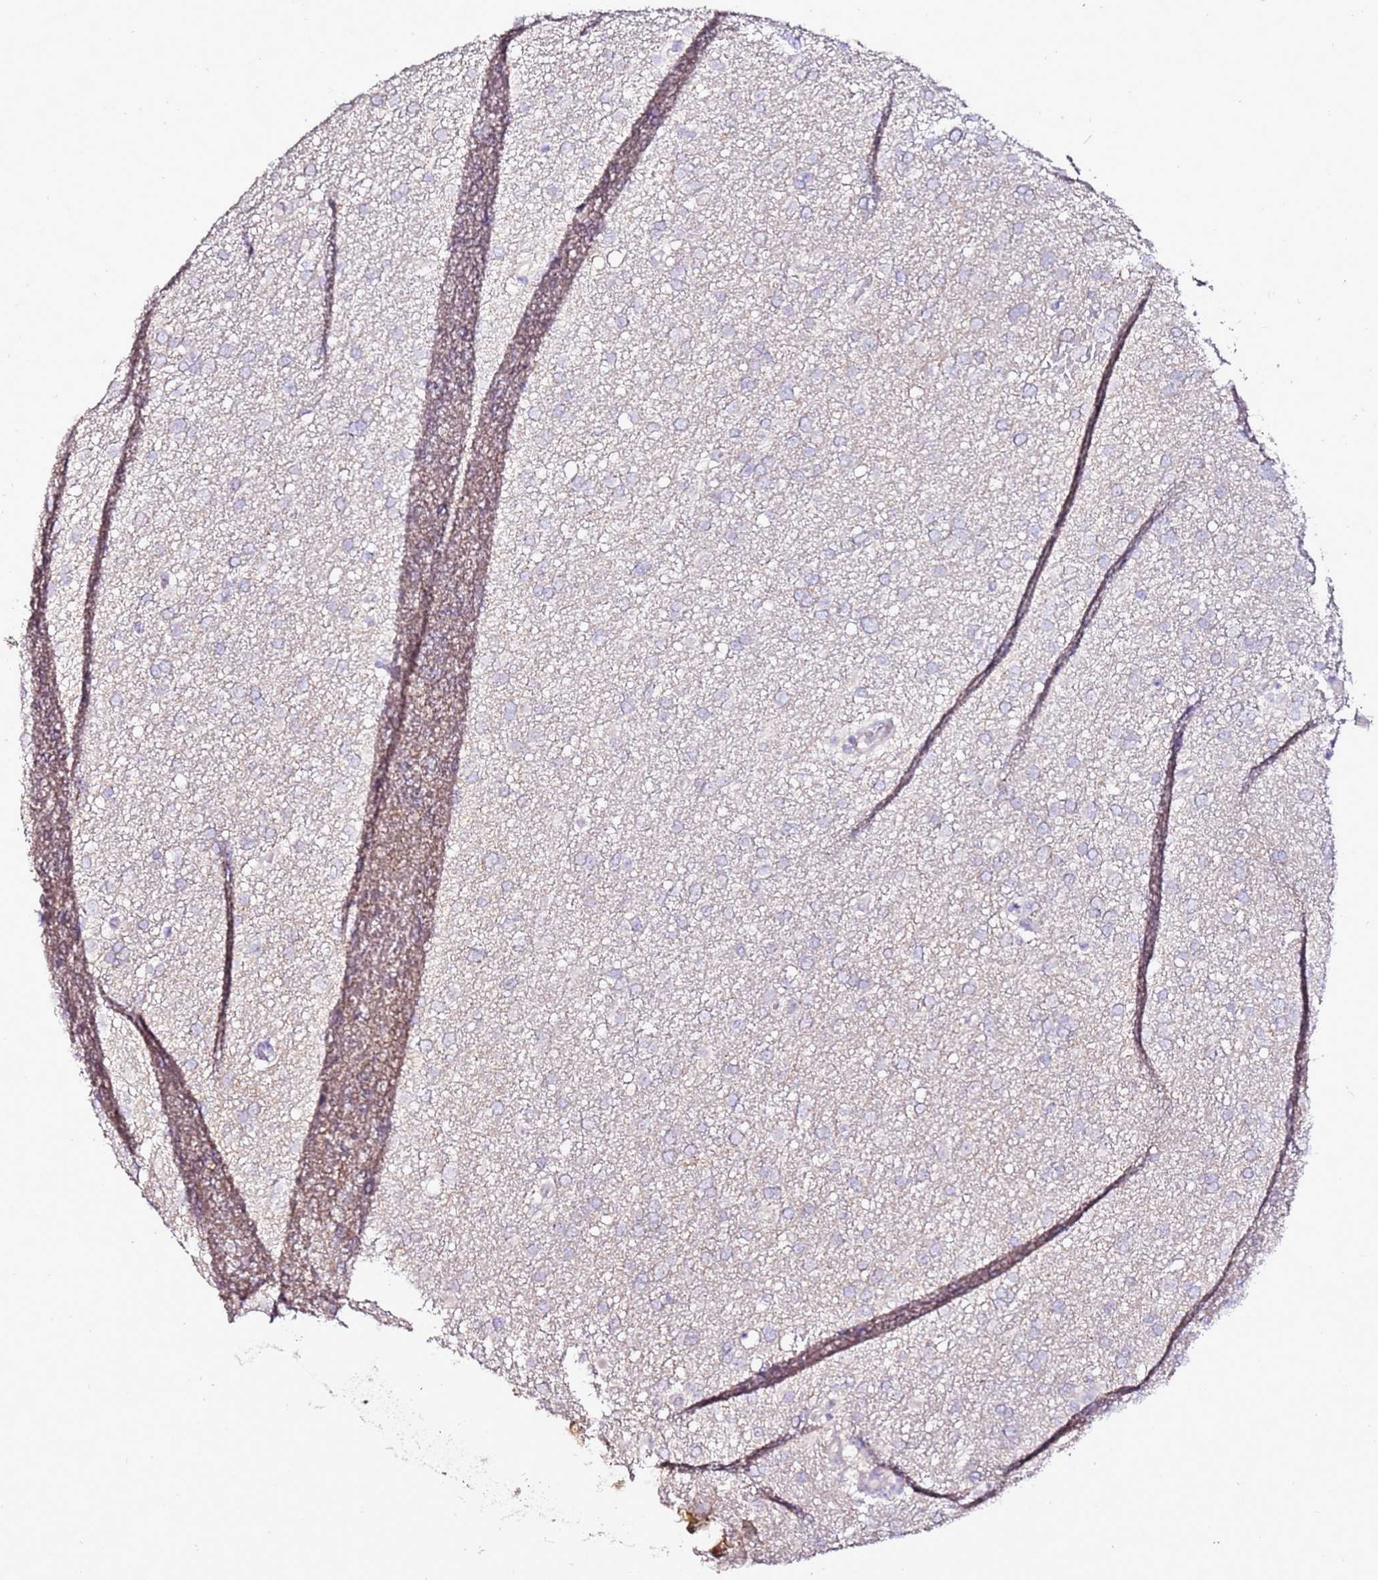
{"staining": {"intensity": "negative", "quantity": "none", "location": "none"}, "tissue": "glioma", "cell_type": "Tumor cells", "image_type": "cancer", "snomed": [{"axis": "morphology", "description": "Glioma, malignant, High grade"}, {"axis": "topography", "description": "Cerebral cortex"}], "caption": "Immunohistochemical staining of malignant glioma (high-grade) shows no significant positivity in tumor cells.", "gene": "ART5", "patient": {"sex": "female", "age": 36}}